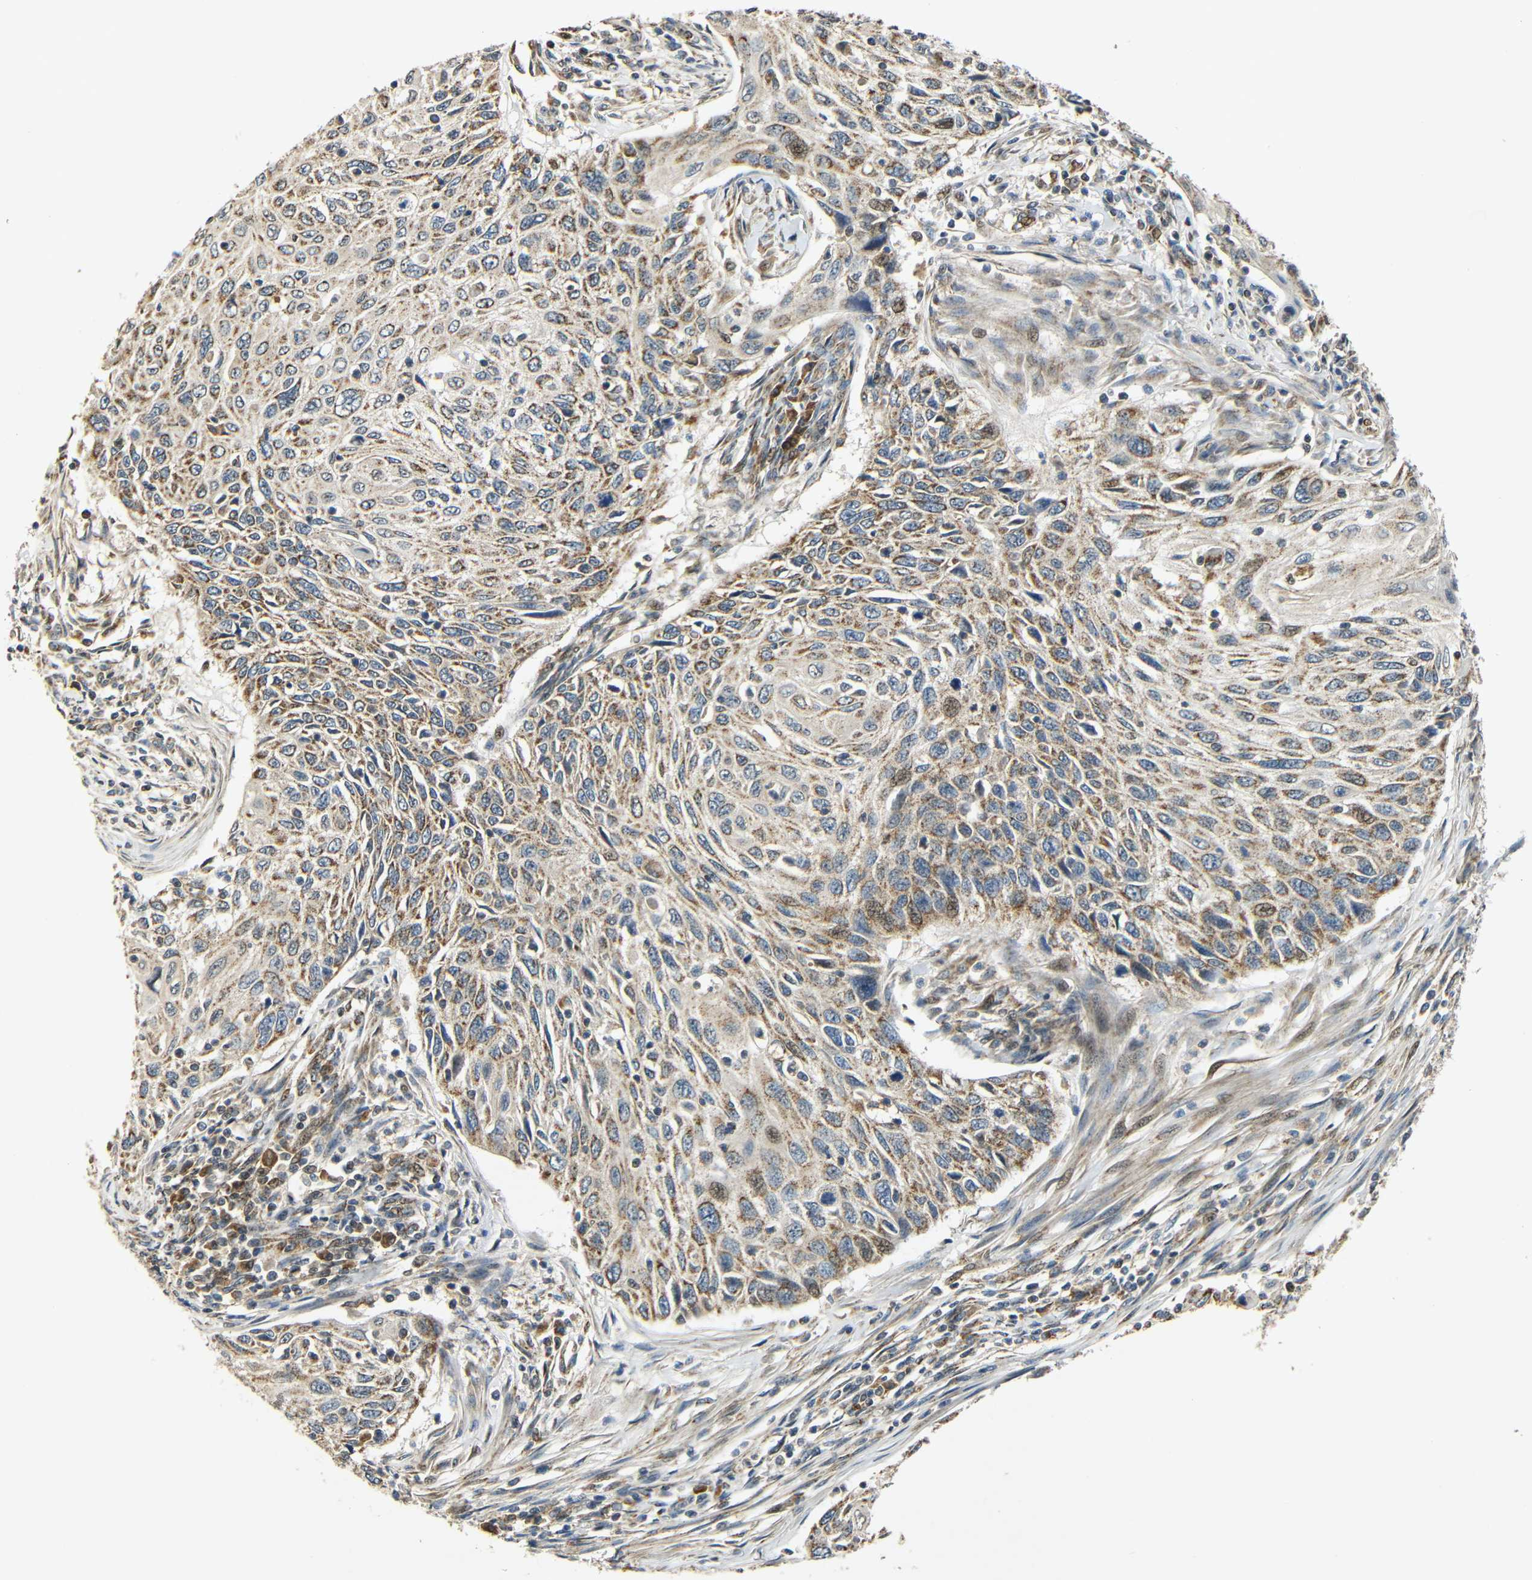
{"staining": {"intensity": "moderate", "quantity": ">75%", "location": "cytoplasmic/membranous"}, "tissue": "cervical cancer", "cell_type": "Tumor cells", "image_type": "cancer", "snomed": [{"axis": "morphology", "description": "Squamous cell carcinoma, NOS"}, {"axis": "topography", "description": "Cervix"}], "caption": "Squamous cell carcinoma (cervical) stained with a protein marker displays moderate staining in tumor cells.", "gene": "KAZALD1", "patient": {"sex": "female", "age": 70}}